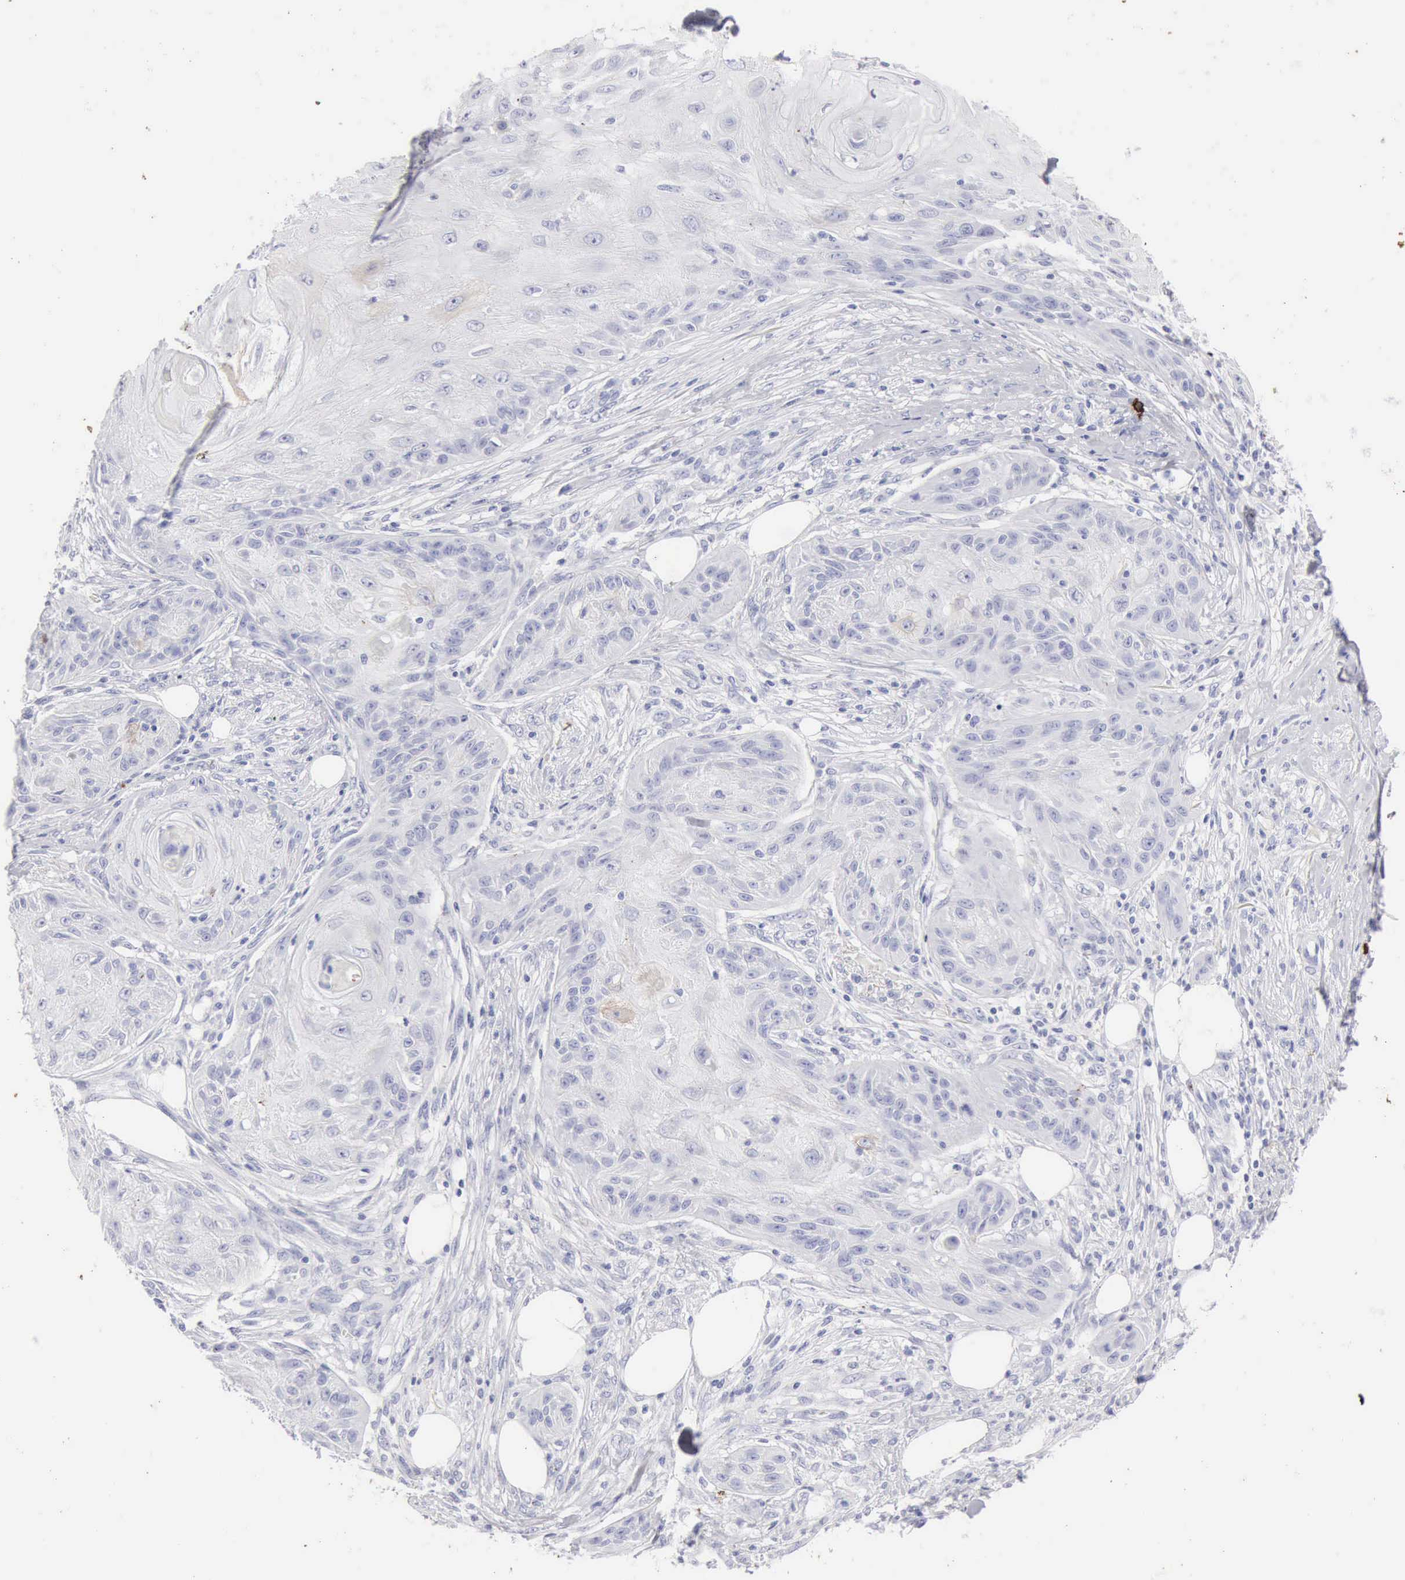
{"staining": {"intensity": "negative", "quantity": "none", "location": "none"}, "tissue": "skin cancer", "cell_type": "Tumor cells", "image_type": "cancer", "snomed": [{"axis": "morphology", "description": "Squamous cell carcinoma, NOS"}, {"axis": "topography", "description": "Skin"}], "caption": "Immunohistochemistry (IHC) of human skin squamous cell carcinoma shows no expression in tumor cells. Brightfield microscopy of immunohistochemistry (IHC) stained with DAB (3,3'-diaminobenzidine) (brown) and hematoxylin (blue), captured at high magnification.", "gene": "KRT10", "patient": {"sex": "female", "age": 88}}